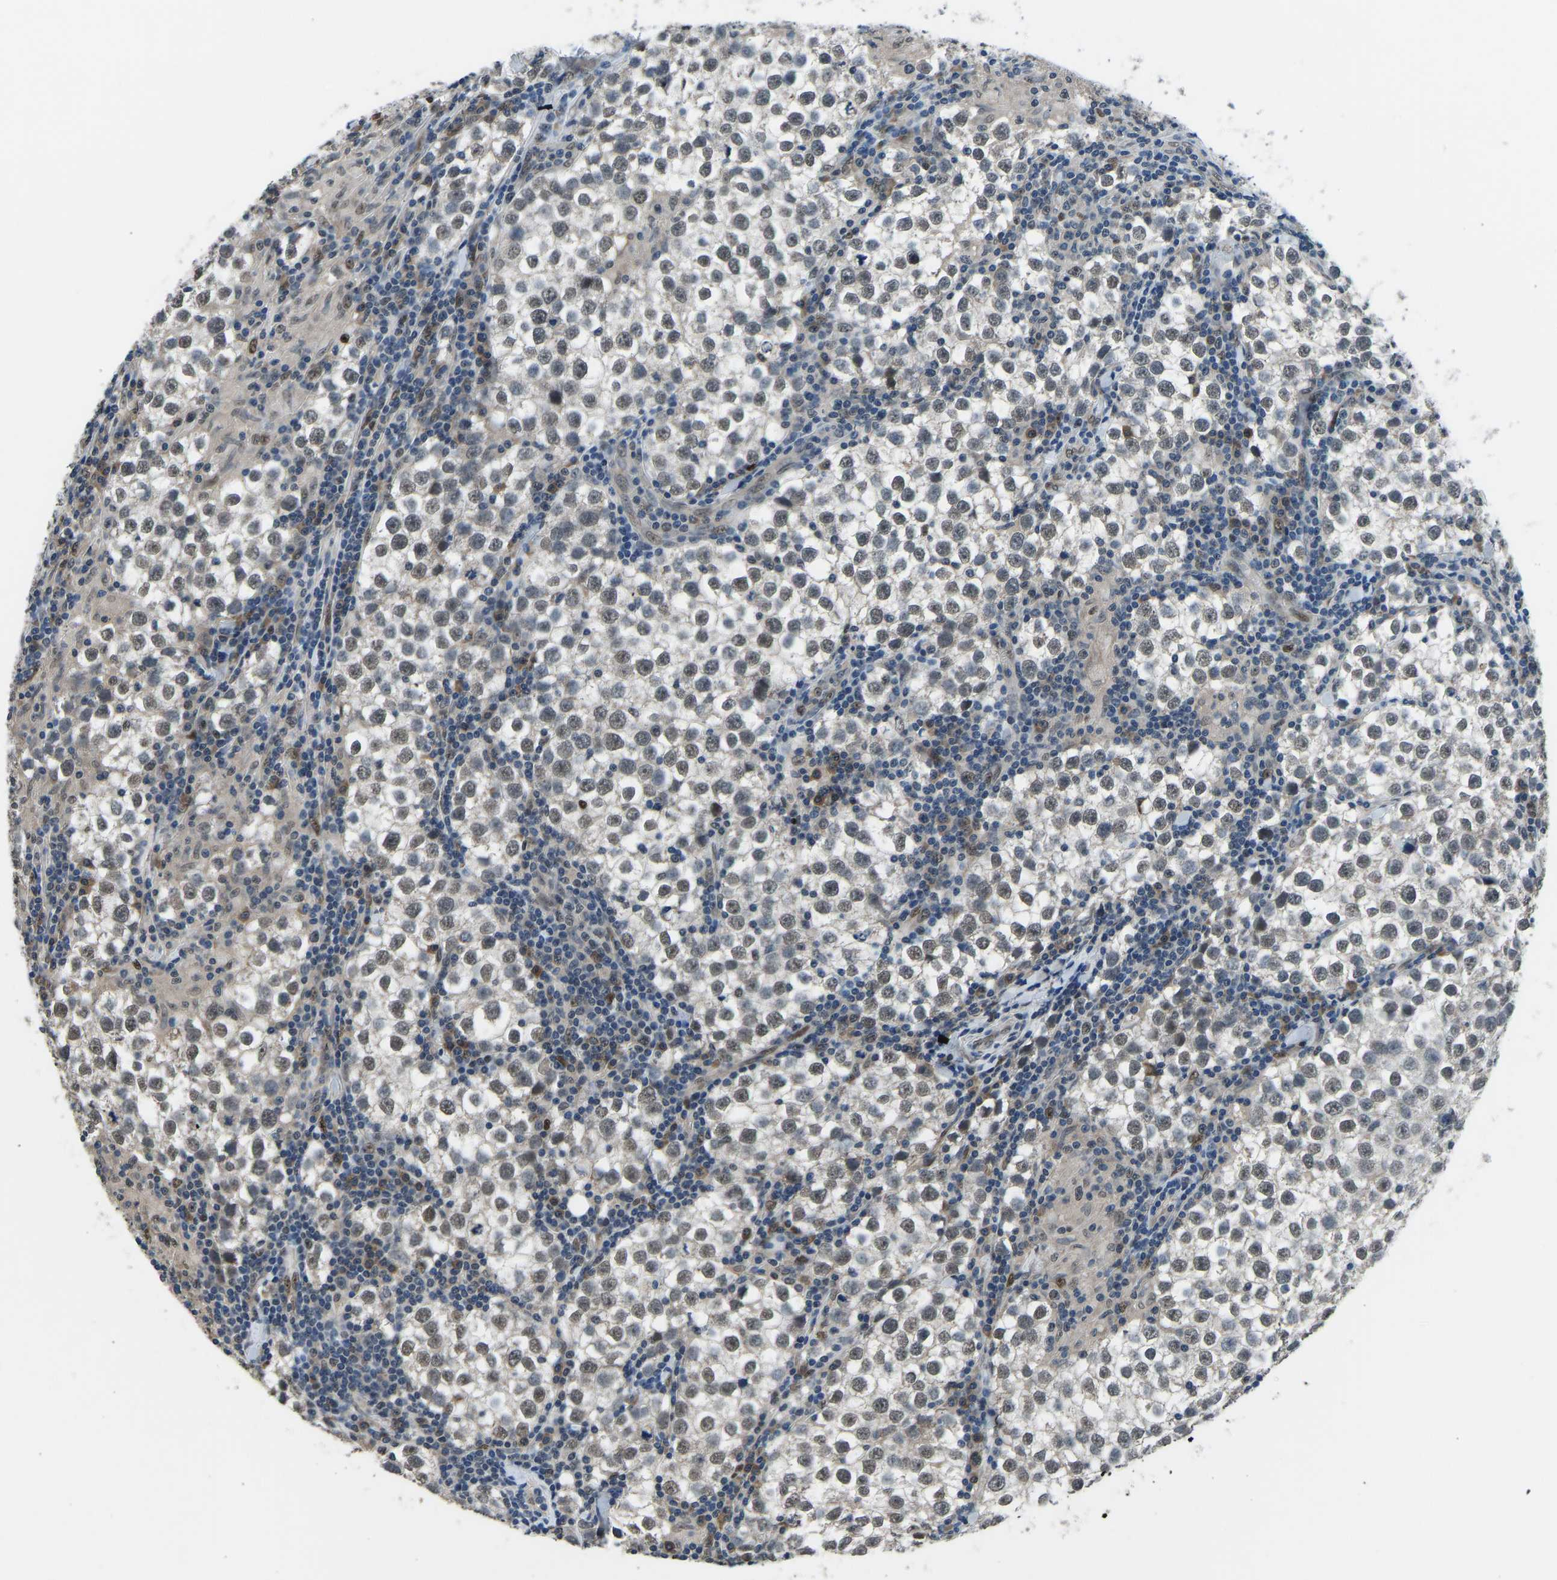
{"staining": {"intensity": "weak", "quantity": "25%-75%", "location": "nuclear"}, "tissue": "testis cancer", "cell_type": "Tumor cells", "image_type": "cancer", "snomed": [{"axis": "morphology", "description": "Seminoma, NOS"}, {"axis": "morphology", "description": "Carcinoma, Embryonal, NOS"}, {"axis": "topography", "description": "Testis"}], "caption": "Human testis cancer (embryonal carcinoma) stained with a protein marker exhibits weak staining in tumor cells.", "gene": "FOS", "patient": {"sex": "male", "age": 36}}